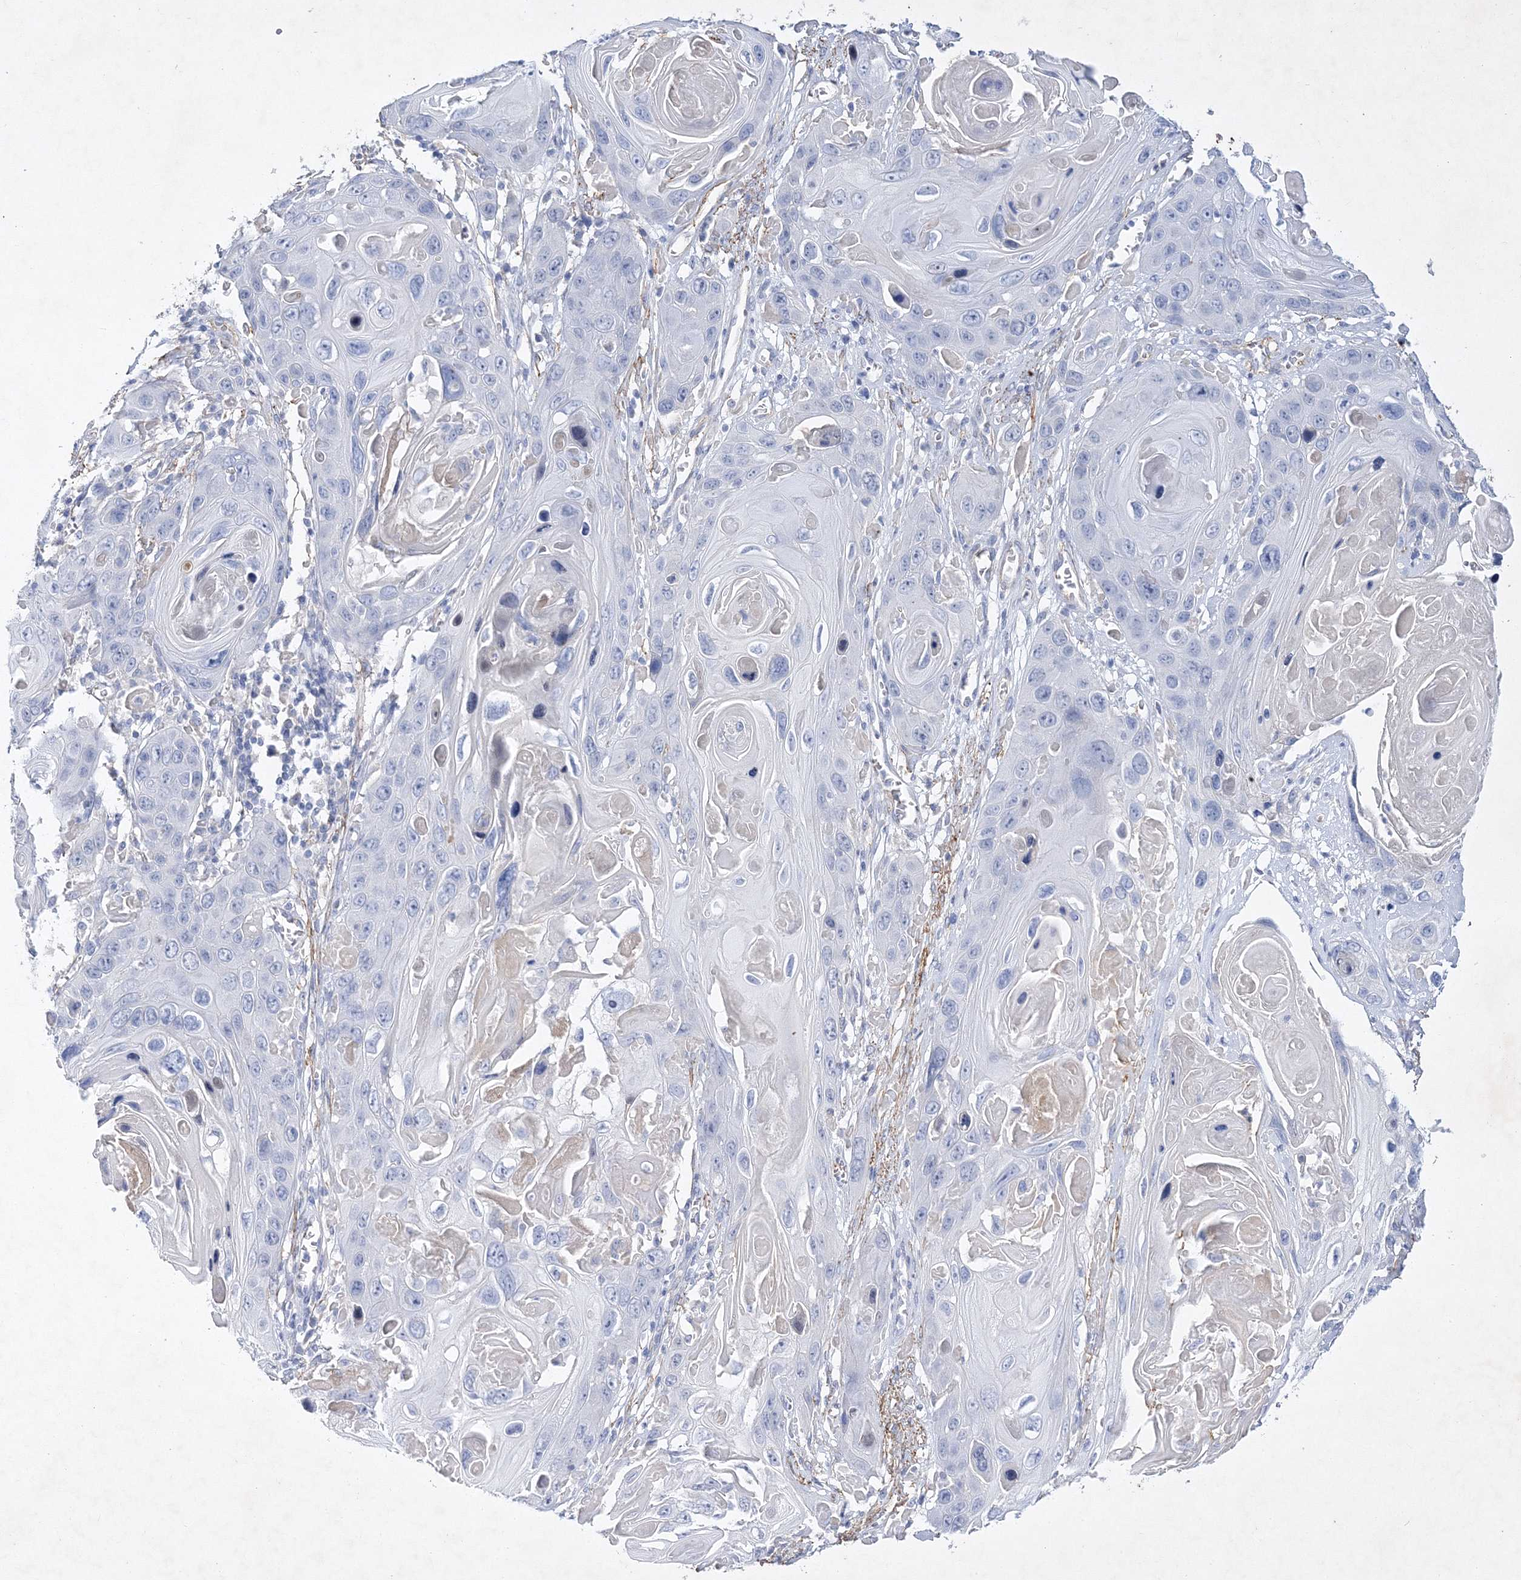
{"staining": {"intensity": "negative", "quantity": "none", "location": "none"}, "tissue": "skin cancer", "cell_type": "Tumor cells", "image_type": "cancer", "snomed": [{"axis": "morphology", "description": "Squamous cell carcinoma, NOS"}, {"axis": "topography", "description": "Skin"}], "caption": "The micrograph shows no staining of tumor cells in skin cancer (squamous cell carcinoma).", "gene": "RTN2", "patient": {"sex": "male", "age": 55}}